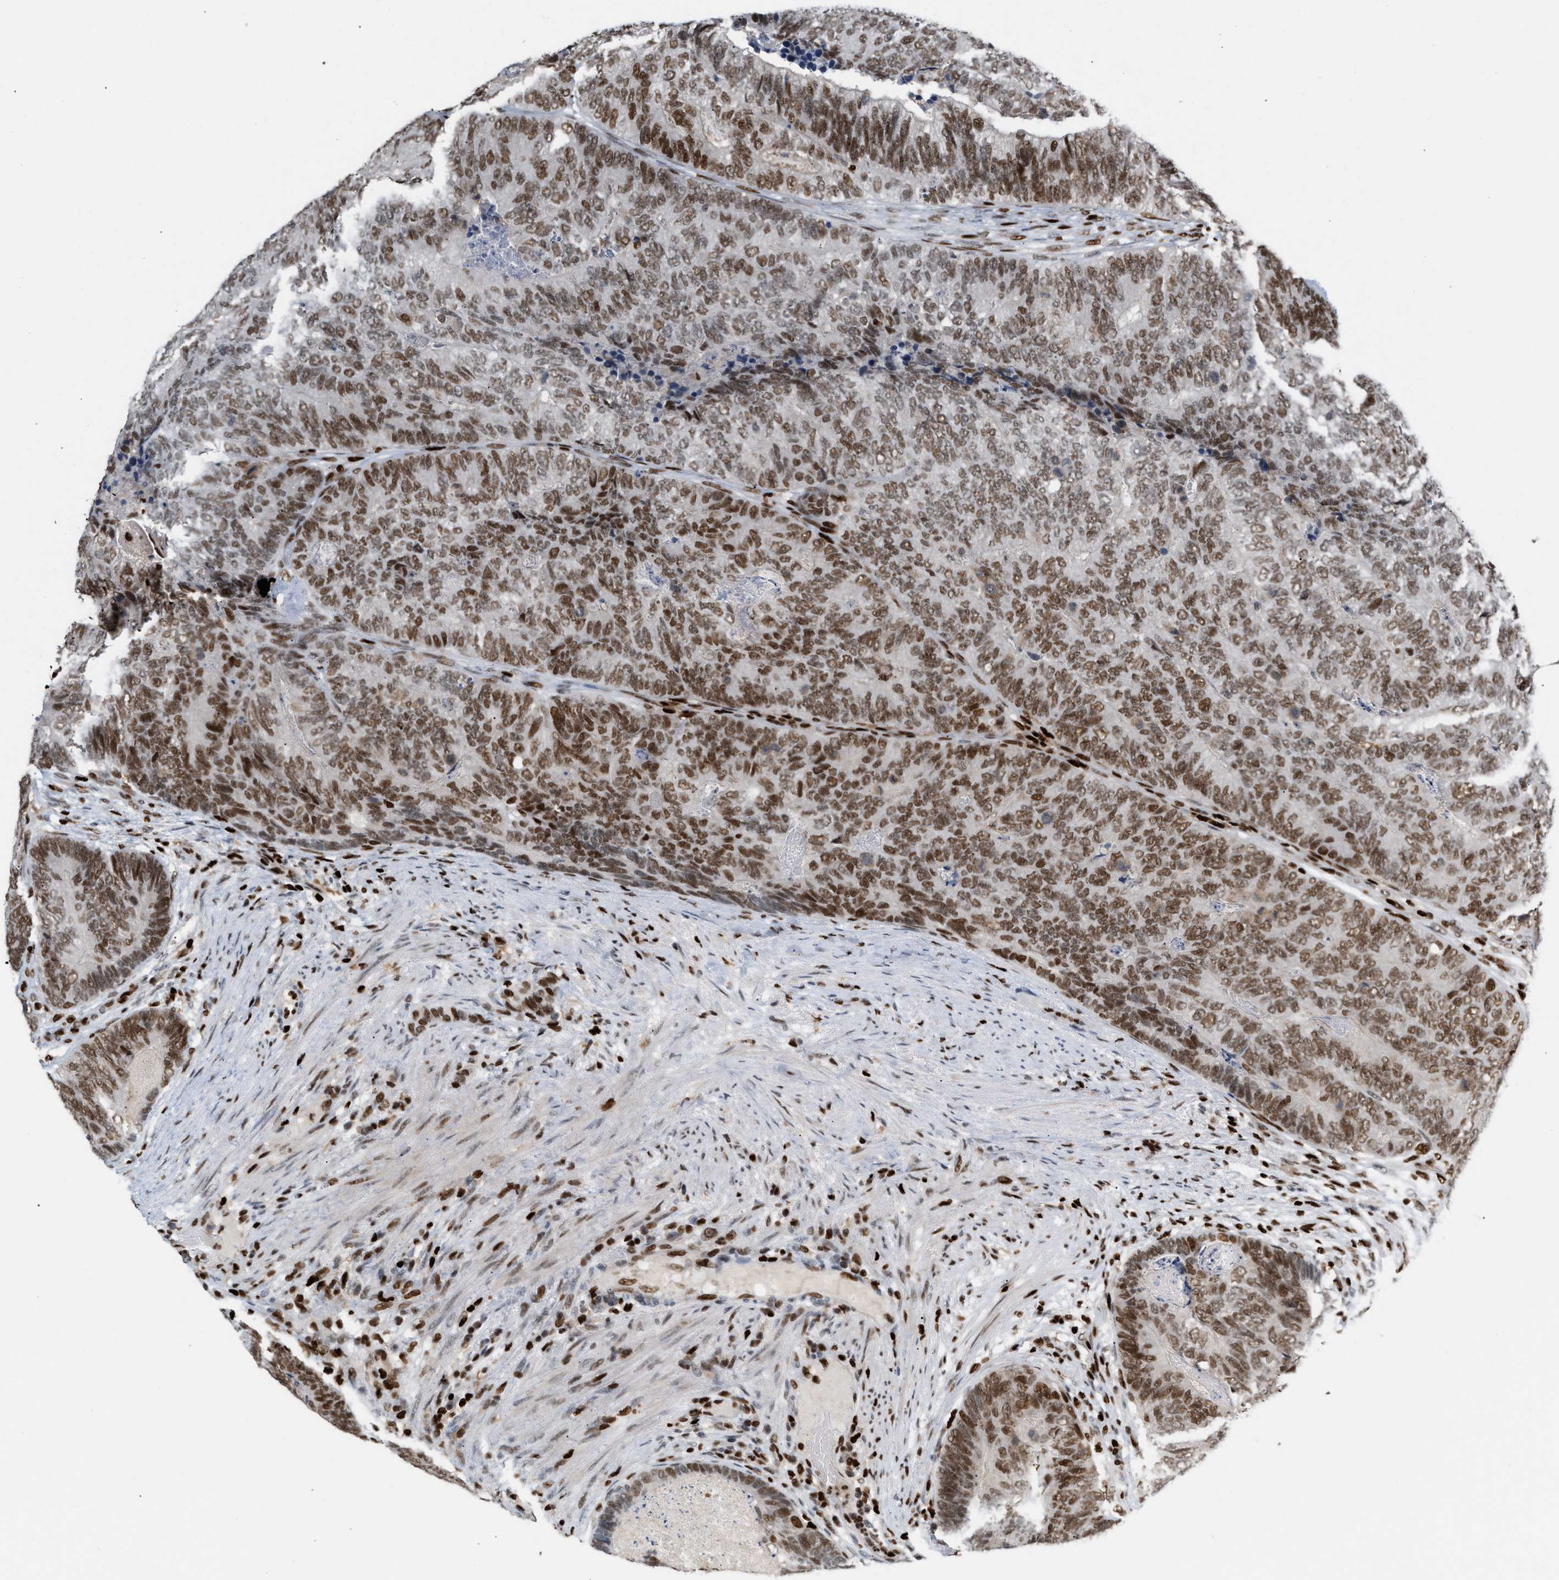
{"staining": {"intensity": "moderate", "quantity": ">75%", "location": "nuclear"}, "tissue": "colorectal cancer", "cell_type": "Tumor cells", "image_type": "cancer", "snomed": [{"axis": "morphology", "description": "Adenocarcinoma, NOS"}, {"axis": "topography", "description": "Colon"}], "caption": "The micrograph displays immunohistochemical staining of colorectal cancer (adenocarcinoma). There is moderate nuclear positivity is appreciated in about >75% of tumor cells.", "gene": "RNASEK-C17orf49", "patient": {"sex": "female", "age": 67}}